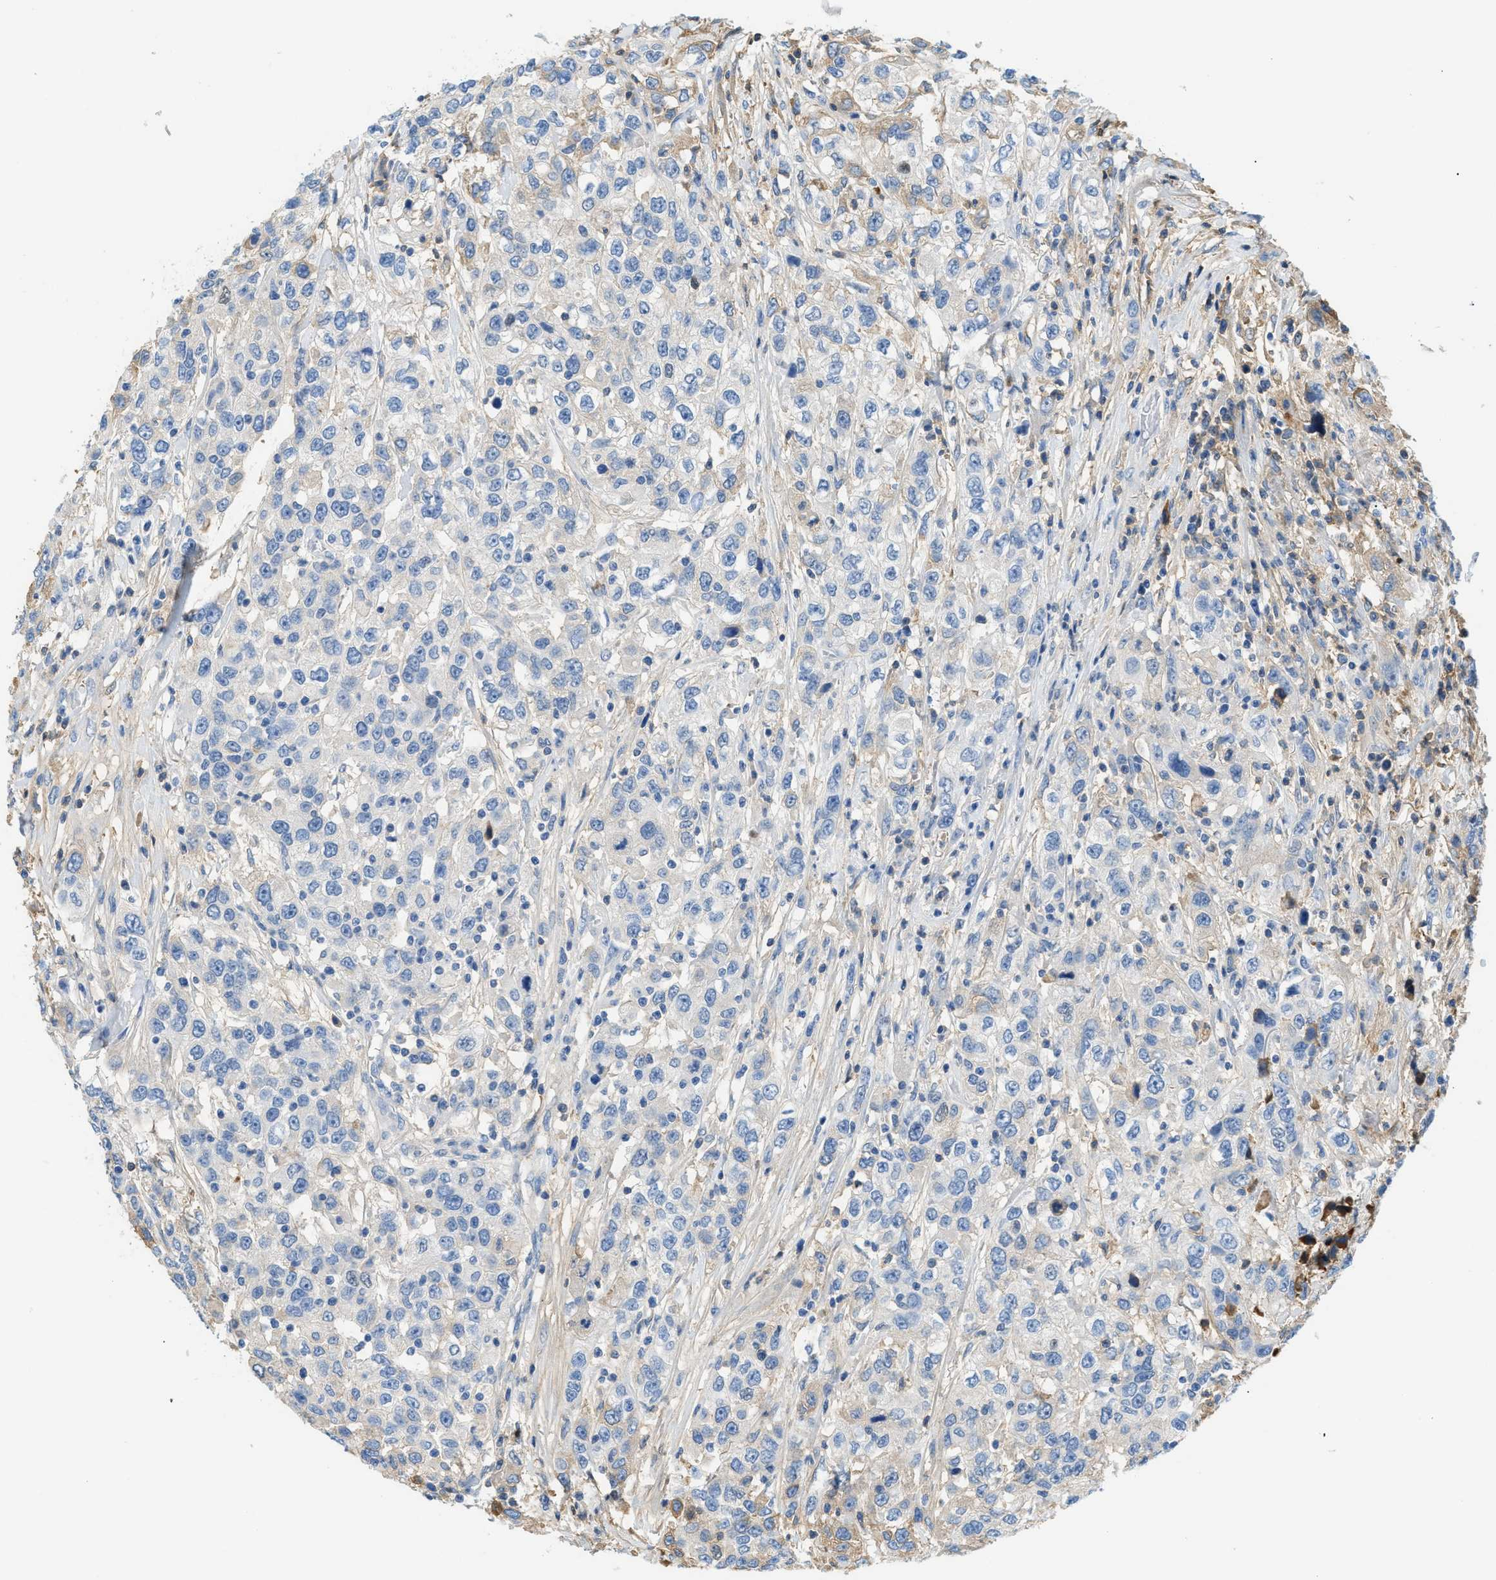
{"staining": {"intensity": "weak", "quantity": "<25%", "location": "cytoplasmic/membranous"}, "tissue": "urothelial cancer", "cell_type": "Tumor cells", "image_type": "cancer", "snomed": [{"axis": "morphology", "description": "Urothelial carcinoma, High grade"}, {"axis": "topography", "description": "Urinary bladder"}], "caption": "The immunohistochemistry (IHC) micrograph has no significant positivity in tumor cells of urothelial cancer tissue. (DAB IHC, high magnification).", "gene": "CFI", "patient": {"sex": "female", "age": 80}}